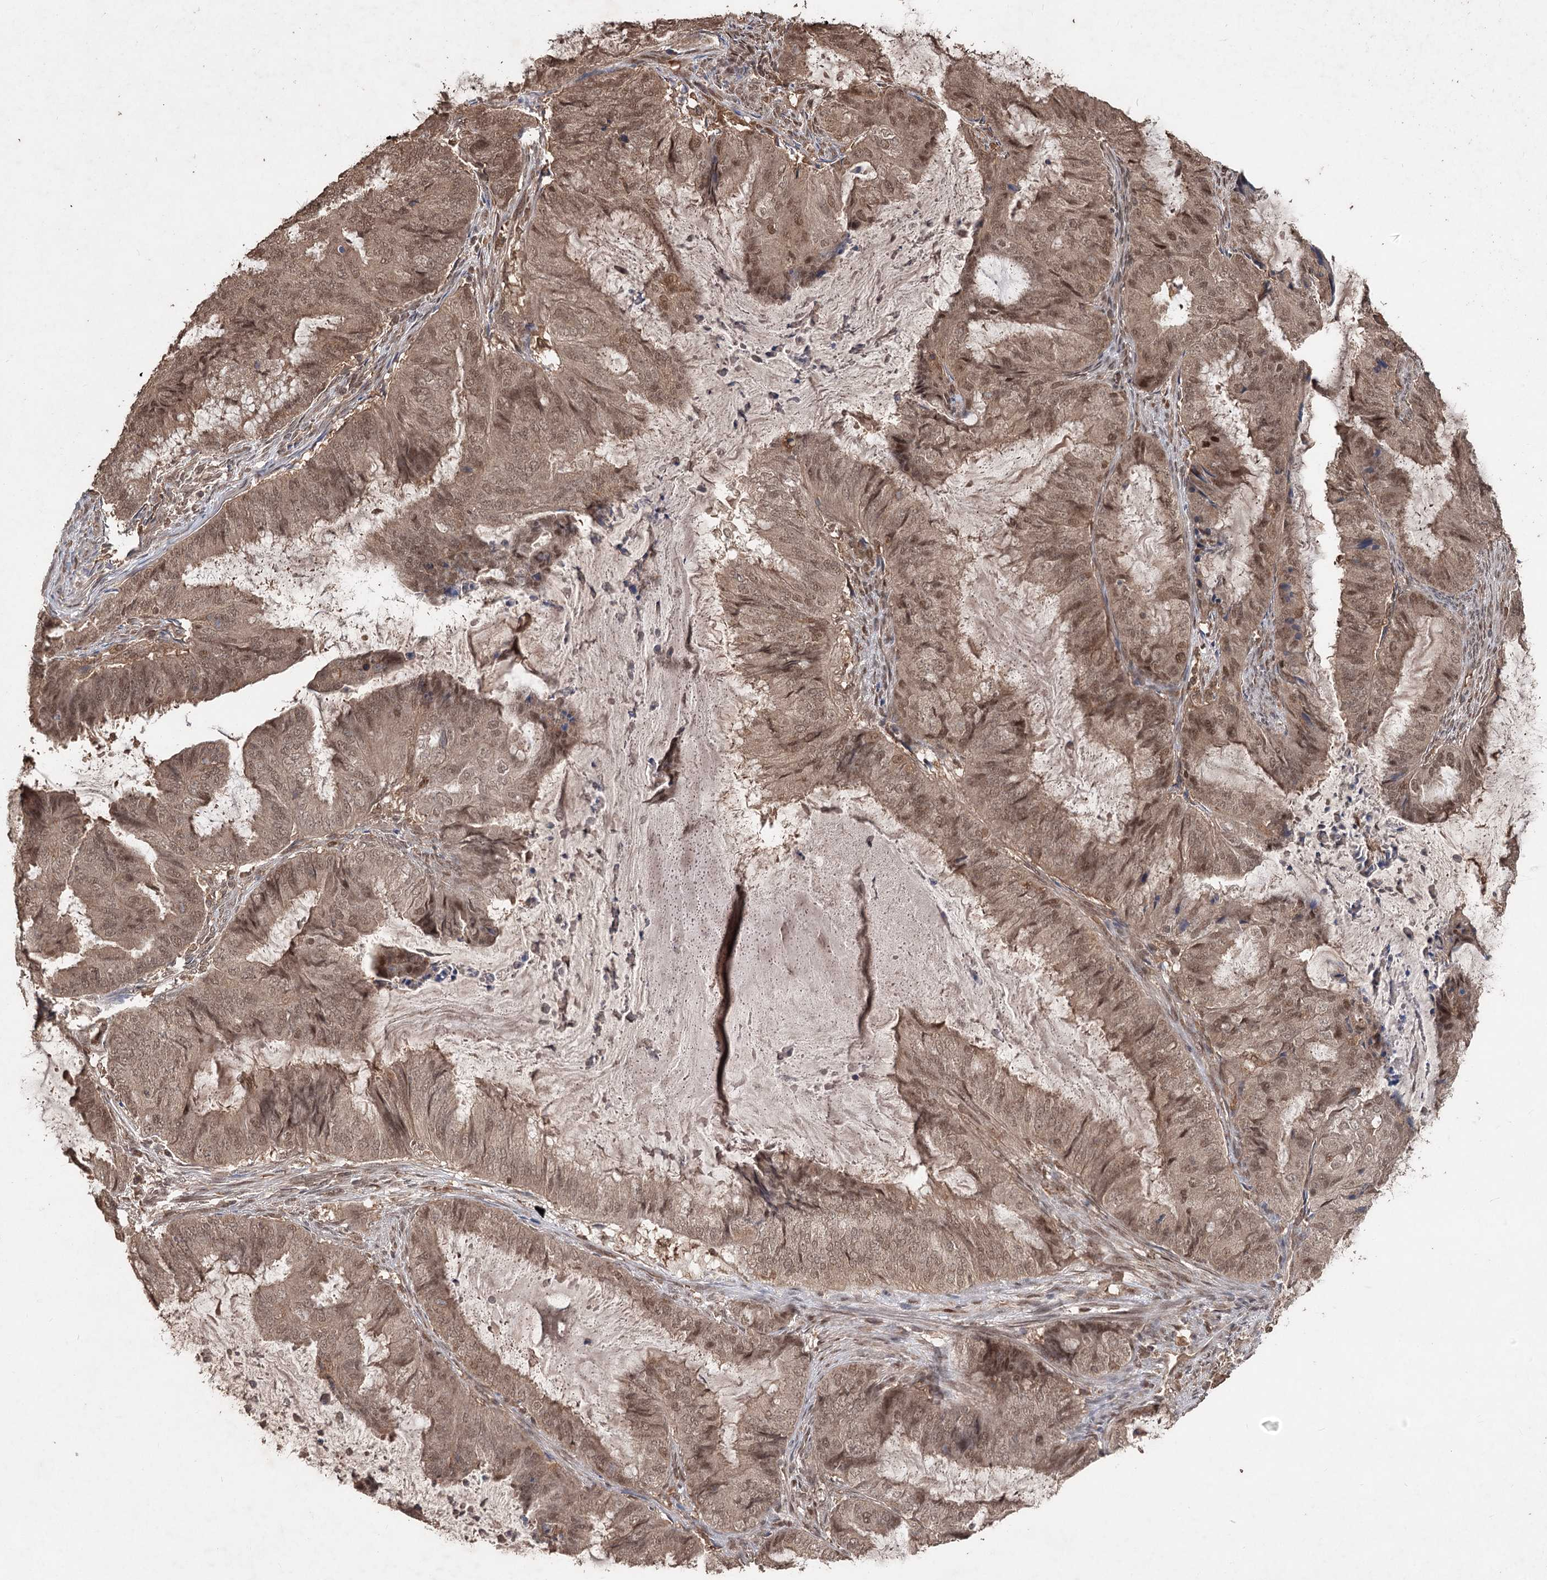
{"staining": {"intensity": "moderate", "quantity": ">75%", "location": "cytoplasmic/membranous,nuclear"}, "tissue": "endometrial cancer", "cell_type": "Tumor cells", "image_type": "cancer", "snomed": [{"axis": "morphology", "description": "Adenocarcinoma, NOS"}, {"axis": "topography", "description": "Endometrium"}], "caption": "This is a histology image of IHC staining of adenocarcinoma (endometrial), which shows moderate staining in the cytoplasmic/membranous and nuclear of tumor cells.", "gene": "FBXO7", "patient": {"sex": "female", "age": 81}}